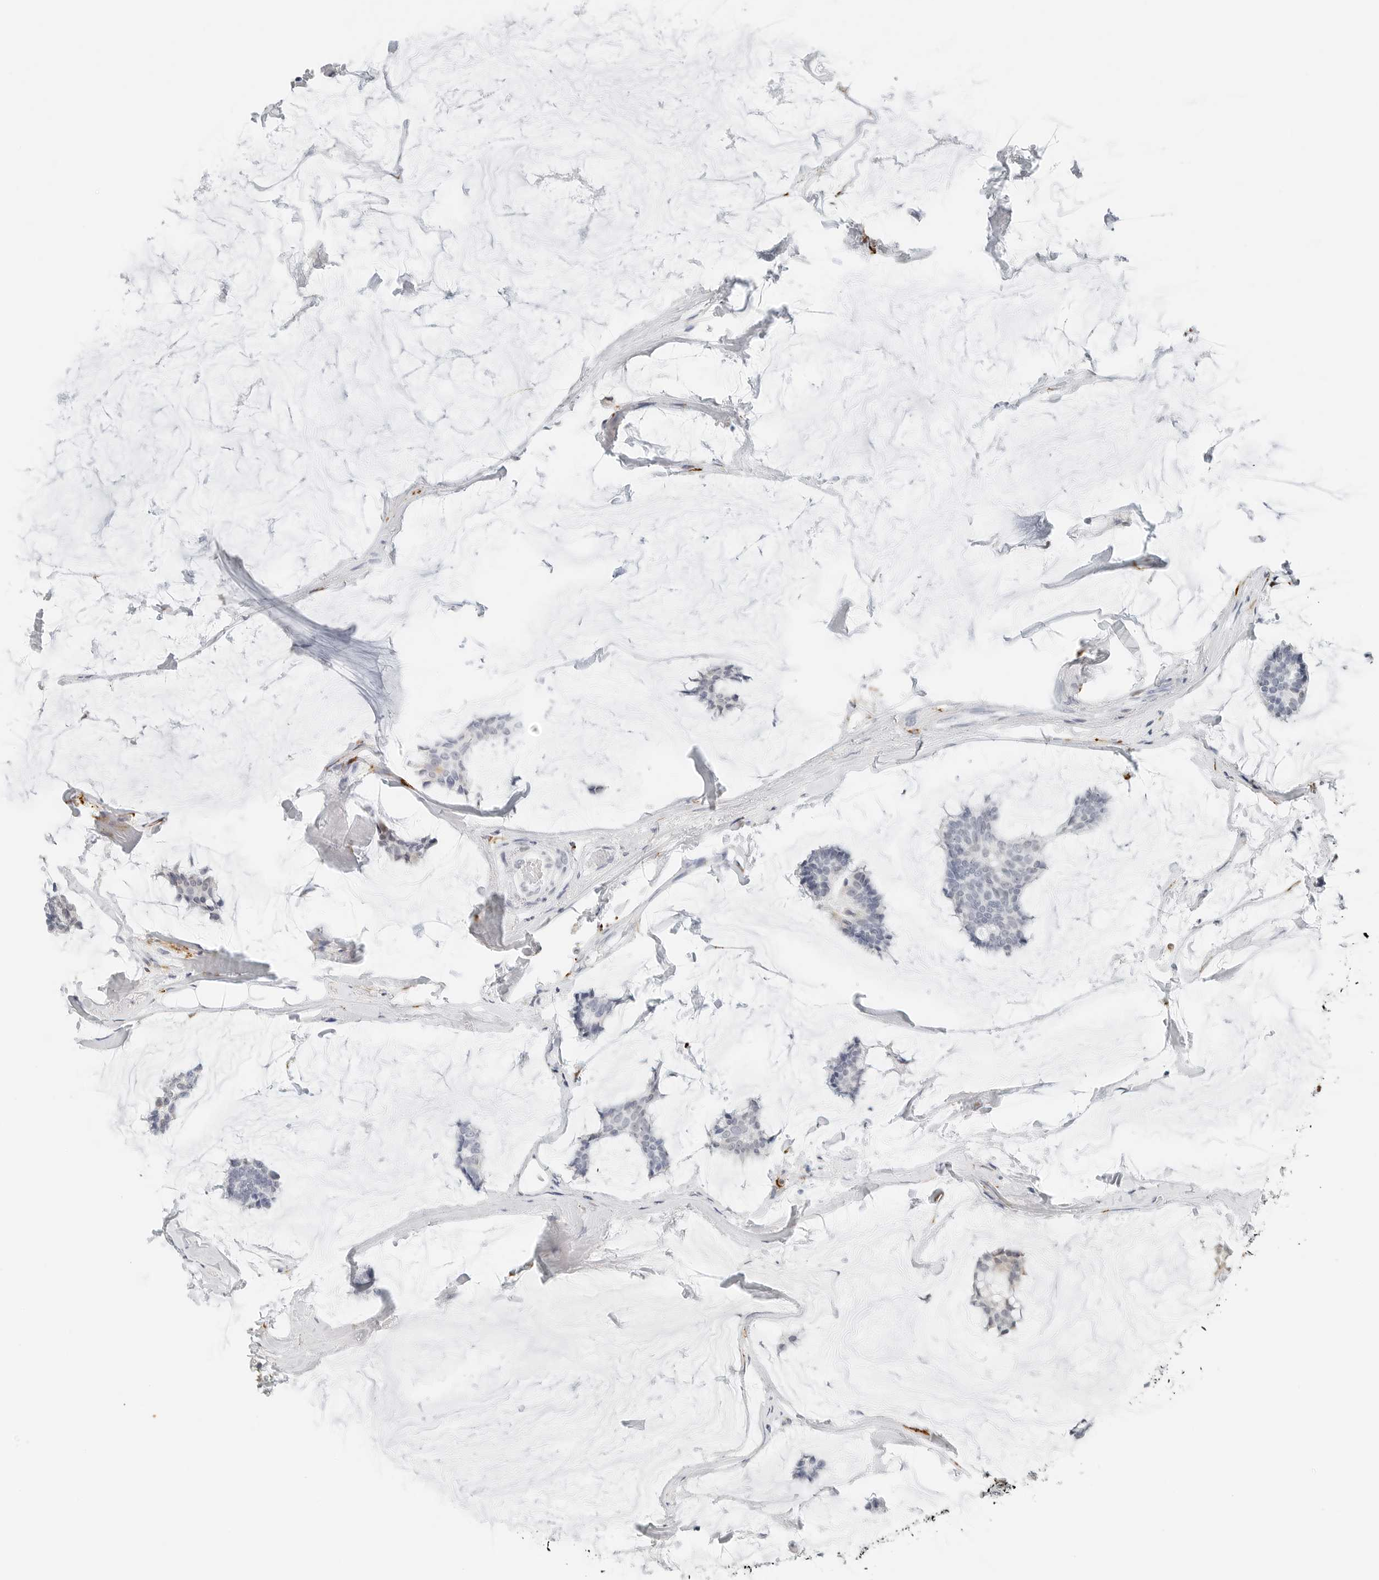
{"staining": {"intensity": "negative", "quantity": "none", "location": "none"}, "tissue": "breast cancer", "cell_type": "Tumor cells", "image_type": "cancer", "snomed": [{"axis": "morphology", "description": "Duct carcinoma"}, {"axis": "topography", "description": "Breast"}], "caption": "Immunohistochemistry micrograph of breast cancer (invasive ductal carcinoma) stained for a protein (brown), which exhibits no staining in tumor cells.", "gene": "P4HA2", "patient": {"sex": "female", "age": 93}}